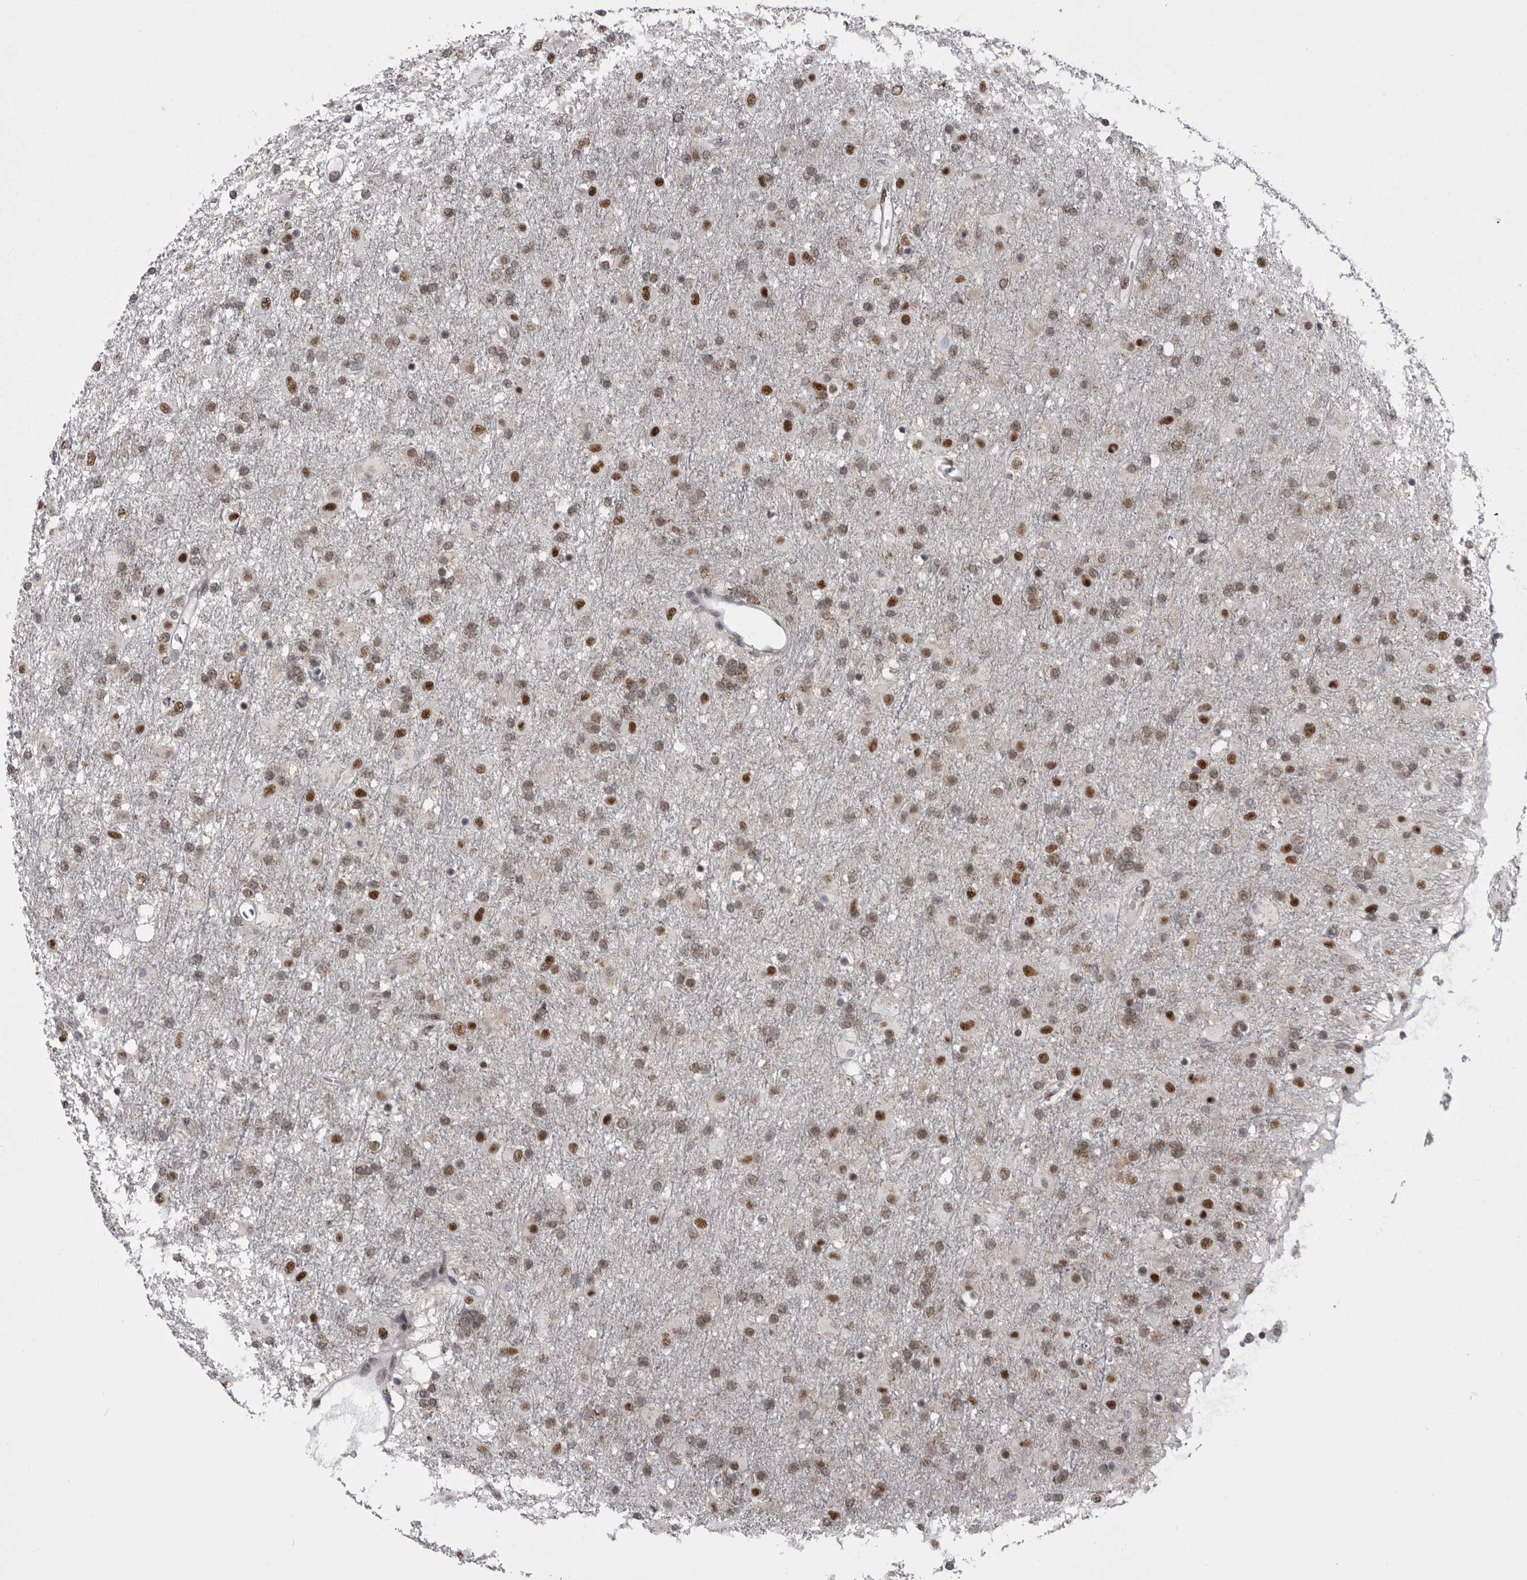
{"staining": {"intensity": "moderate", "quantity": ">75%", "location": "nuclear"}, "tissue": "glioma", "cell_type": "Tumor cells", "image_type": "cancer", "snomed": [{"axis": "morphology", "description": "Glioma, malignant, Low grade"}, {"axis": "topography", "description": "Brain"}], "caption": "Glioma stained for a protein reveals moderate nuclear positivity in tumor cells.", "gene": "MEPCE", "patient": {"sex": "male", "age": 65}}